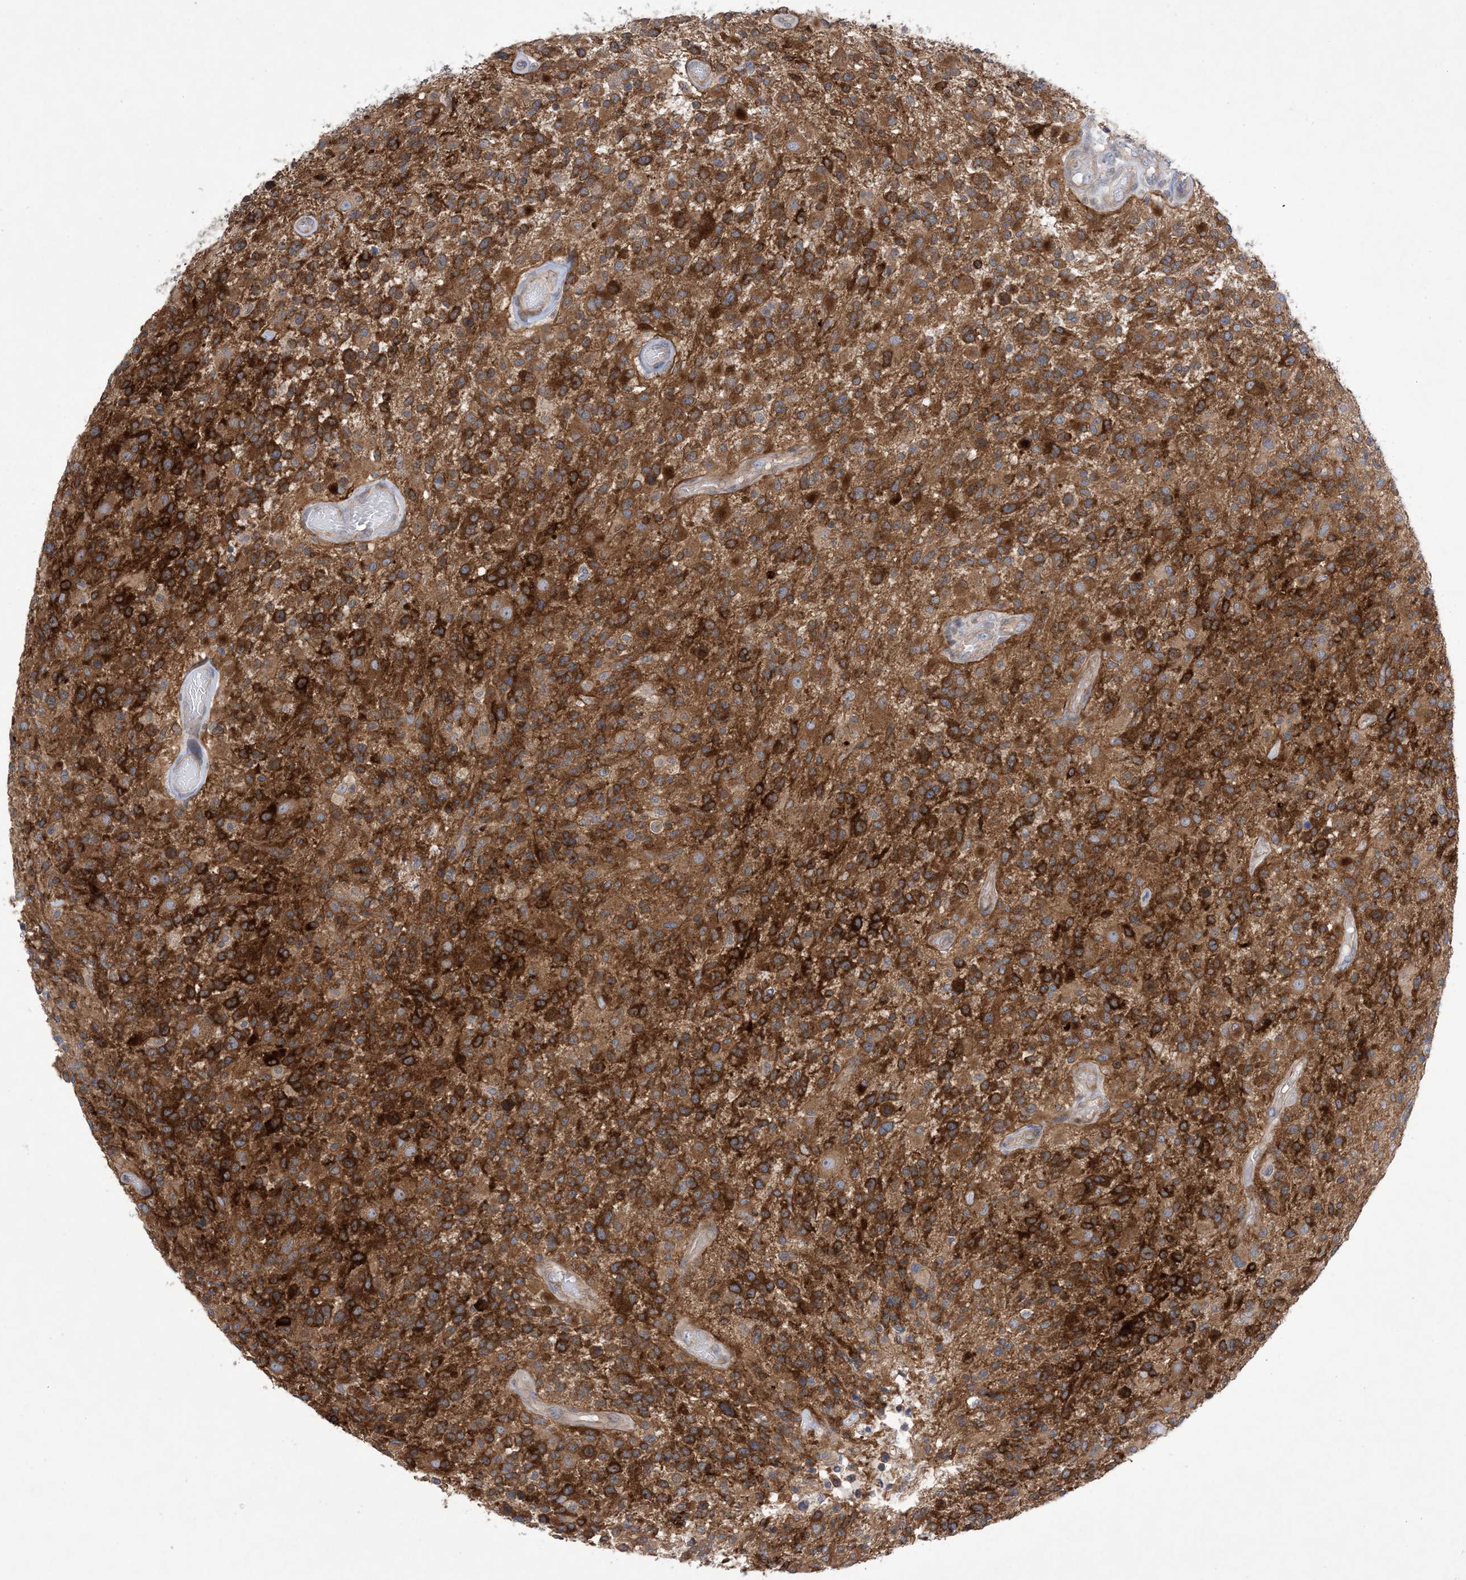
{"staining": {"intensity": "strong", "quantity": ">75%", "location": "cytoplasmic/membranous"}, "tissue": "glioma", "cell_type": "Tumor cells", "image_type": "cancer", "snomed": [{"axis": "morphology", "description": "Glioma, malignant, High grade"}, {"axis": "morphology", "description": "Glioblastoma, NOS"}, {"axis": "topography", "description": "Brain"}], "caption": "Immunohistochemical staining of human malignant glioma (high-grade) reveals high levels of strong cytoplasmic/membranous protein staining in about >75% of tumor cells.", "gene": "EHBP1", "patient": {"sex": "male", "age": 60}}